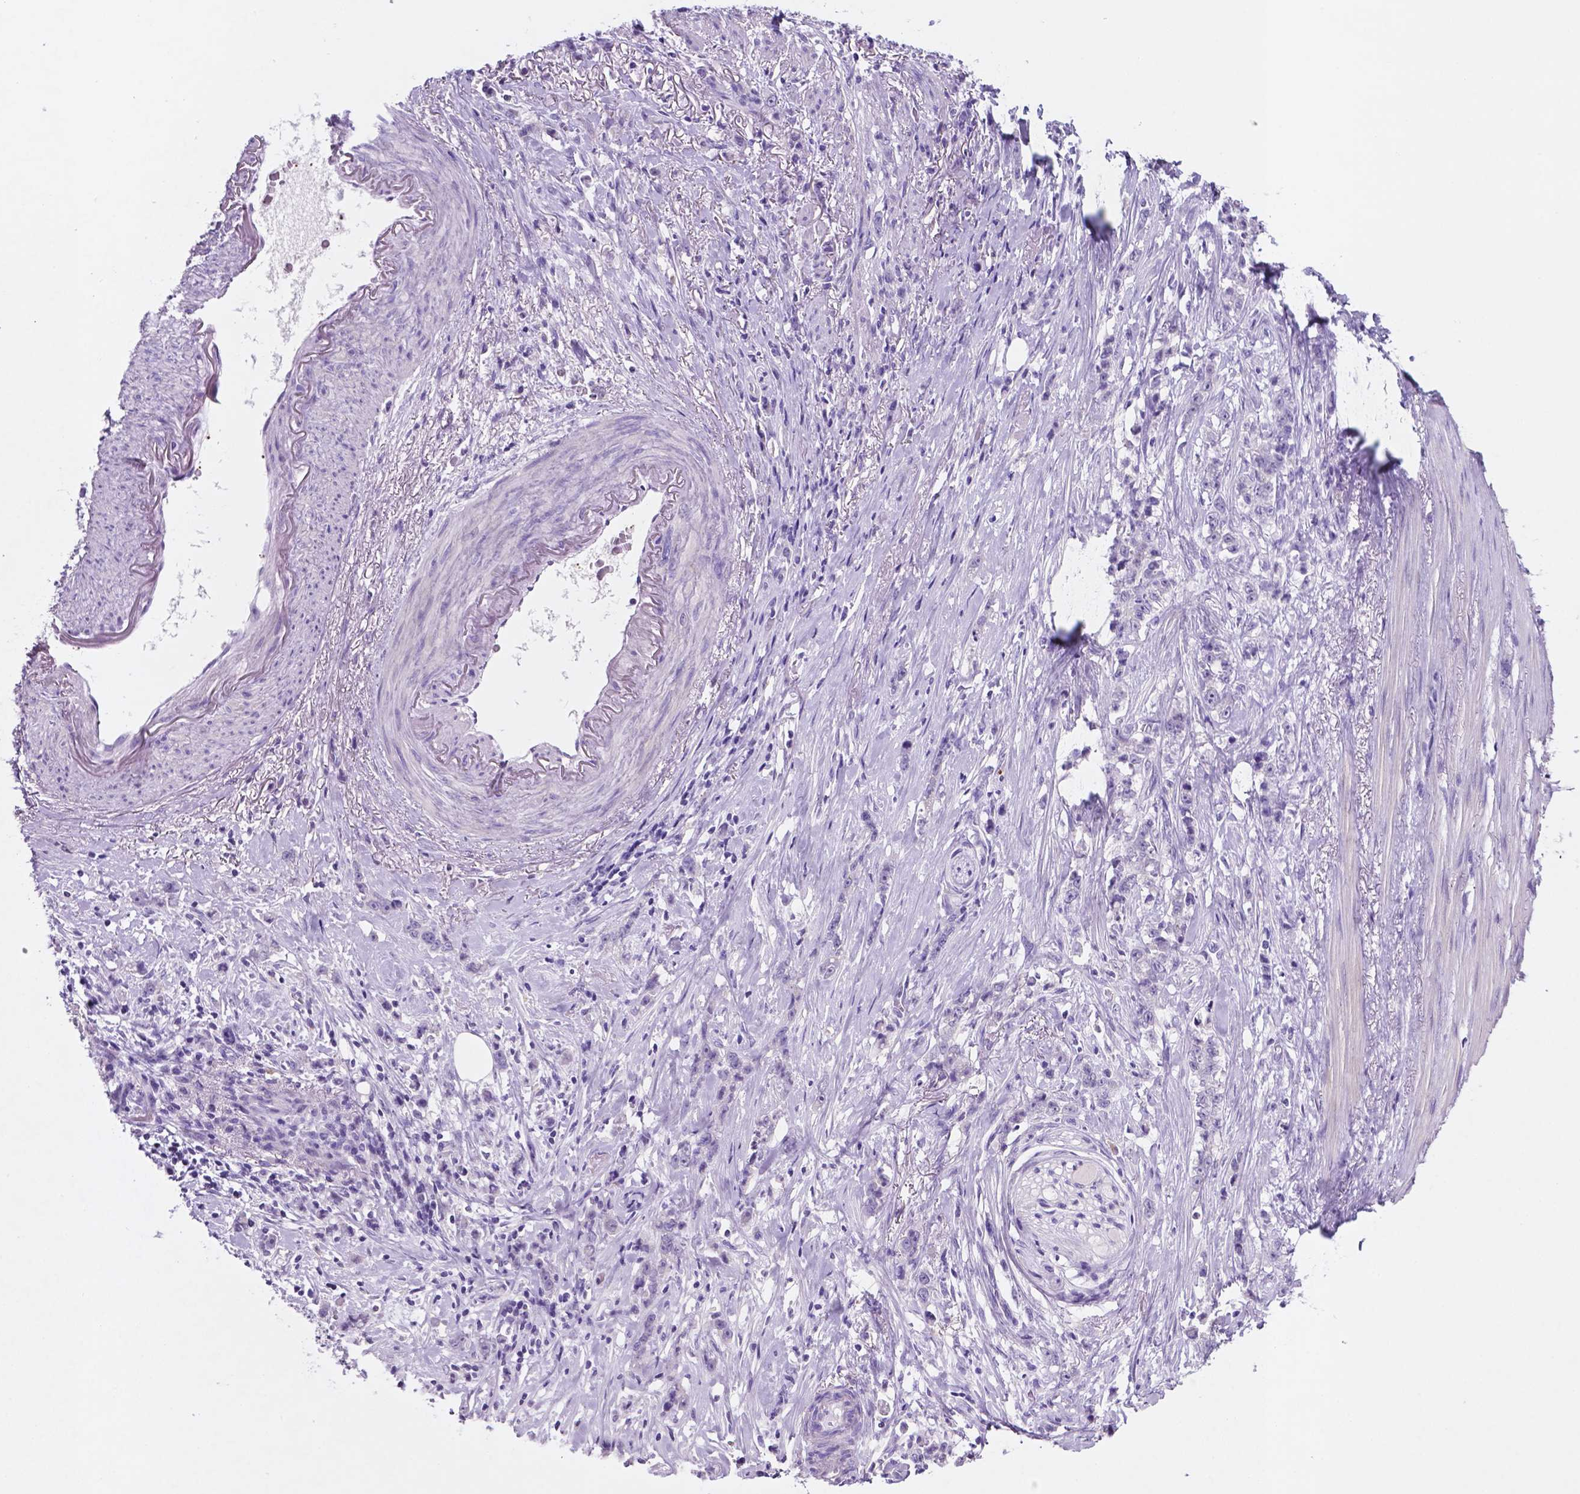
{"staining": {"intensity": "negative", "quantity": "none", "location": "none"}, "tissue": "stomach cancer", "cell_type": "Tumor cells", "image_type": "cancer", "snomed": [{"axis": "morphology", "description": "Adenocarcinoma, NOS"}, {"axis": "topography", "description": "Stomach, lower"}], "caption": "Immunohistochemistry micrograph of neoplastic tissue: stomach adenocarcinoma stained with DAB exhibits no significant protein staining in tumor cells.", "gene": "EBLN2", "patient": {"sex": "male", "age": 88}}